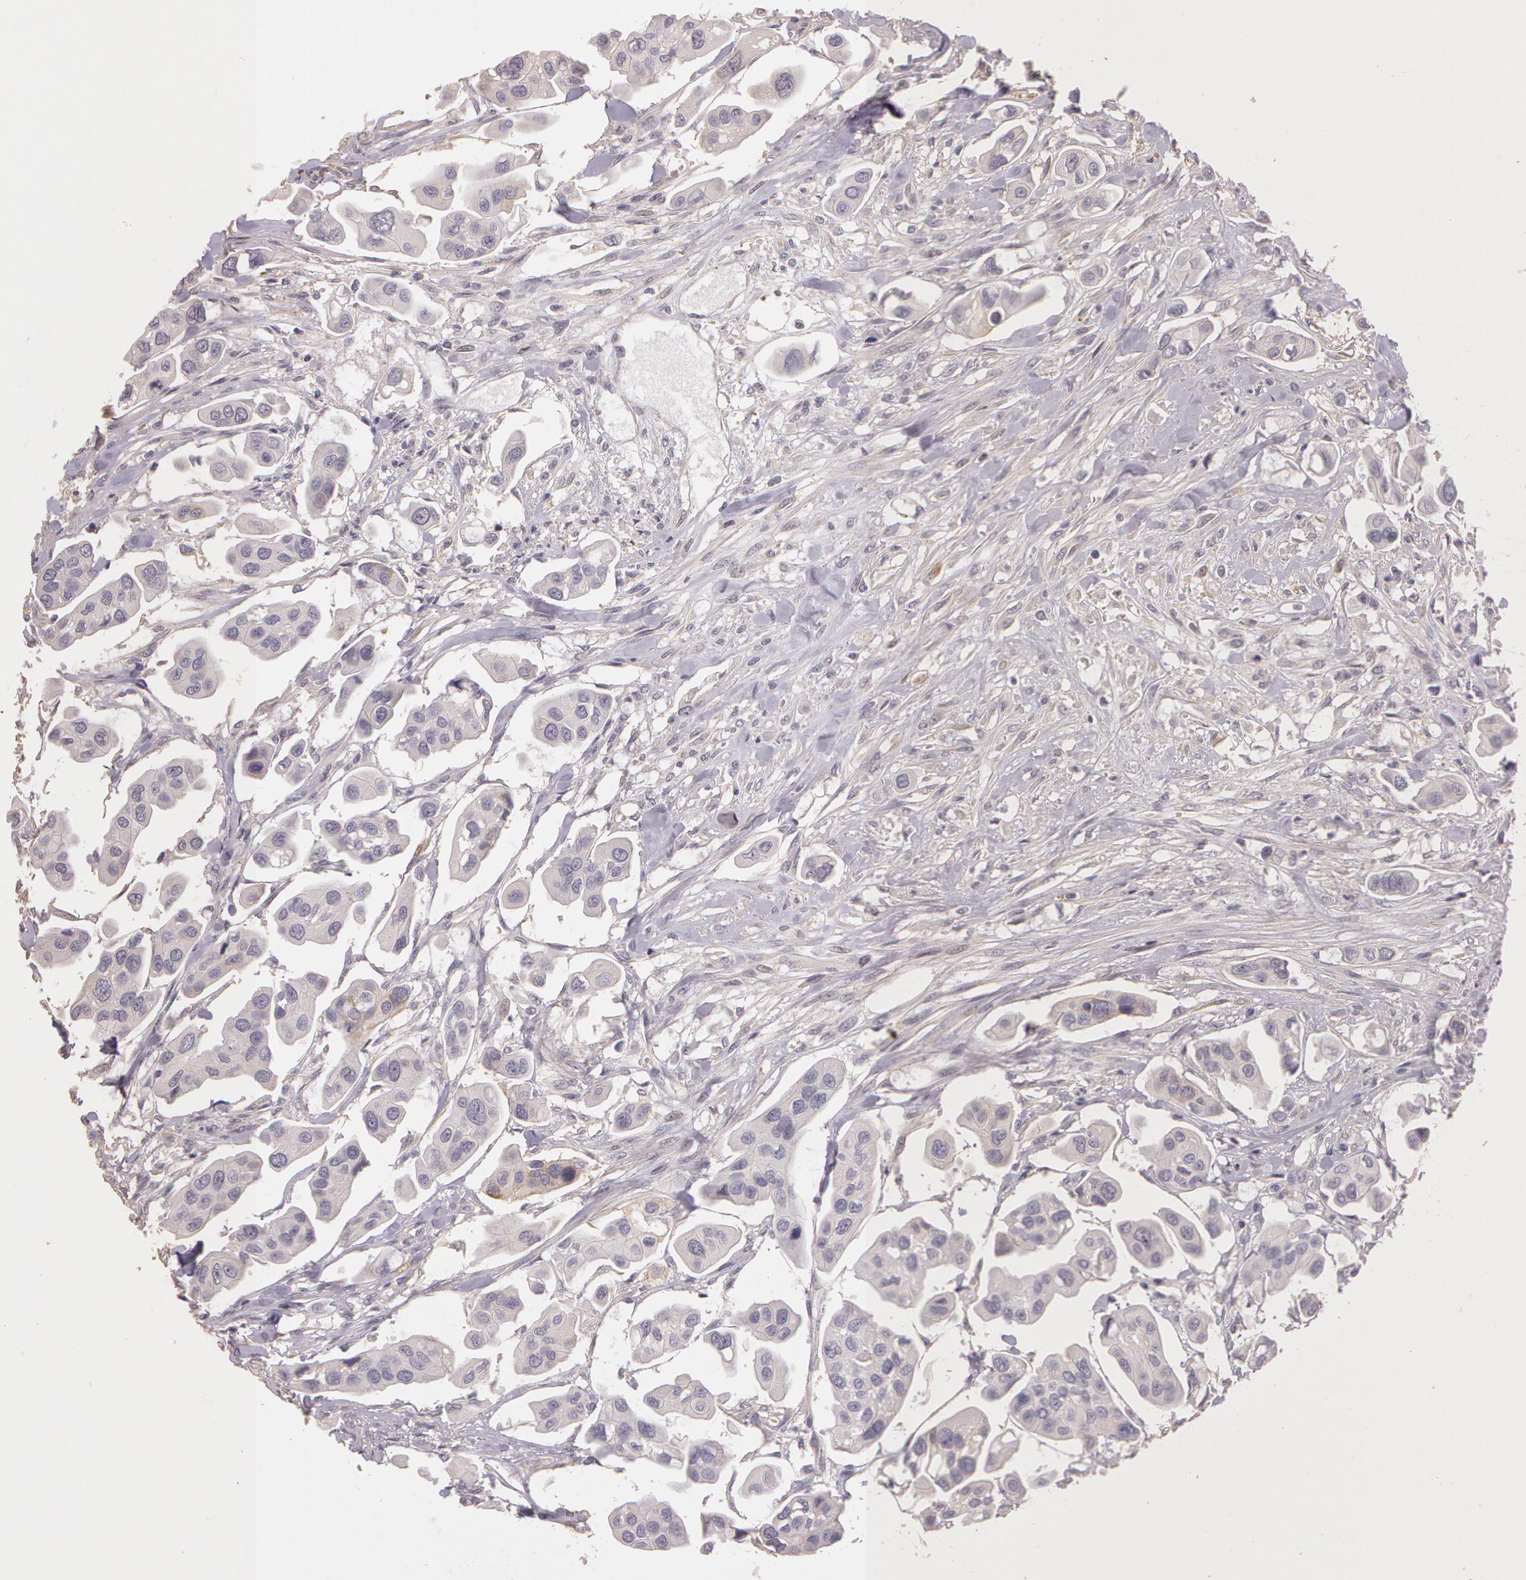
{"staining": {"intensity": "weak", "quantity": "<25%", "location": "cytoplasmic/membranous"}, "tissue": "urothelial cancer", "cell_type": "Tumor cells", "image_type": "cancer", "snomed": [{"axis": "morphology", "description": "Adenocarcinoma, NOS"}, {"axis": "topography", "description": "Urinary bladder"}], "caption": "The IHC micrograph has no significant expression in tumor cells of urothelial cancer tissue. (Brightfield microscopy of DAB immunohistochemistry at high magnification).", "gene": "G2E3", "patient": {"sex": "male", "age": 61}}